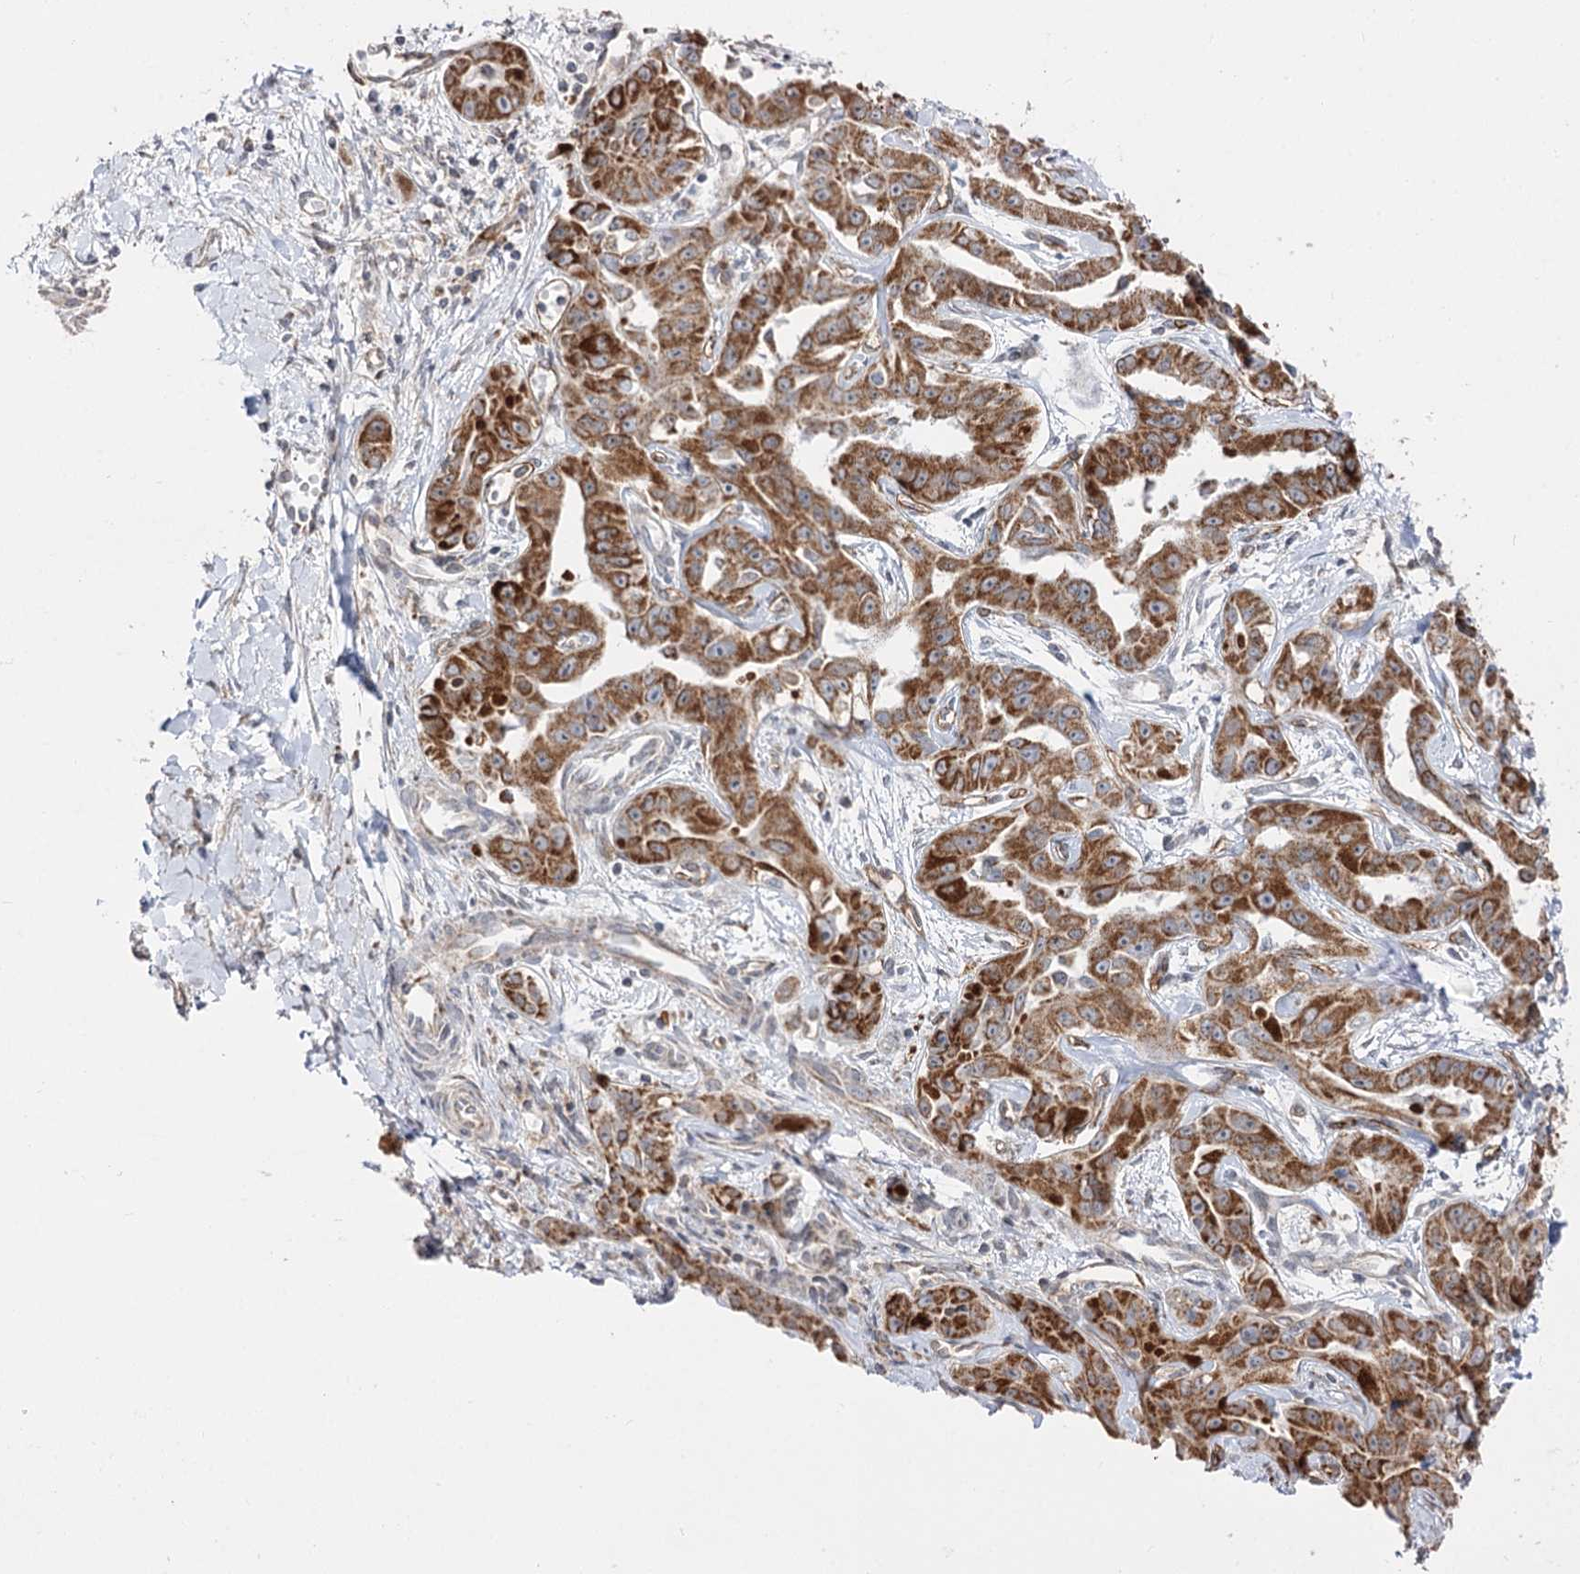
{"staining": {"intensity": "moderate", "quantity": ">75%", "location": "cytoplasmic/membranous"}, "tissue": "liver cancer", "cell_type": "Tumor cells", "image_type": "cancer", "snomed": [{"axis": "morphology", "description": "Cholangiocarcinoma"}, {"axis": "topography", "description": "Liver"}], "caption": "Liver cholangiocarcinoma stained with DAB (3,3'-diaminobenzidine) immunohistochemistry demonstrates medium levels of moderate cytoplasmic/membranous staining in approximately >75% of tumor cells. The staining was performed using DAB to visualize the protein expression in brown, while the nuclei were stained in blue with hematoxylin (Magnification: 20x).", "gene": "CBR4", "patient": {"sex": "male", "age": 59}}